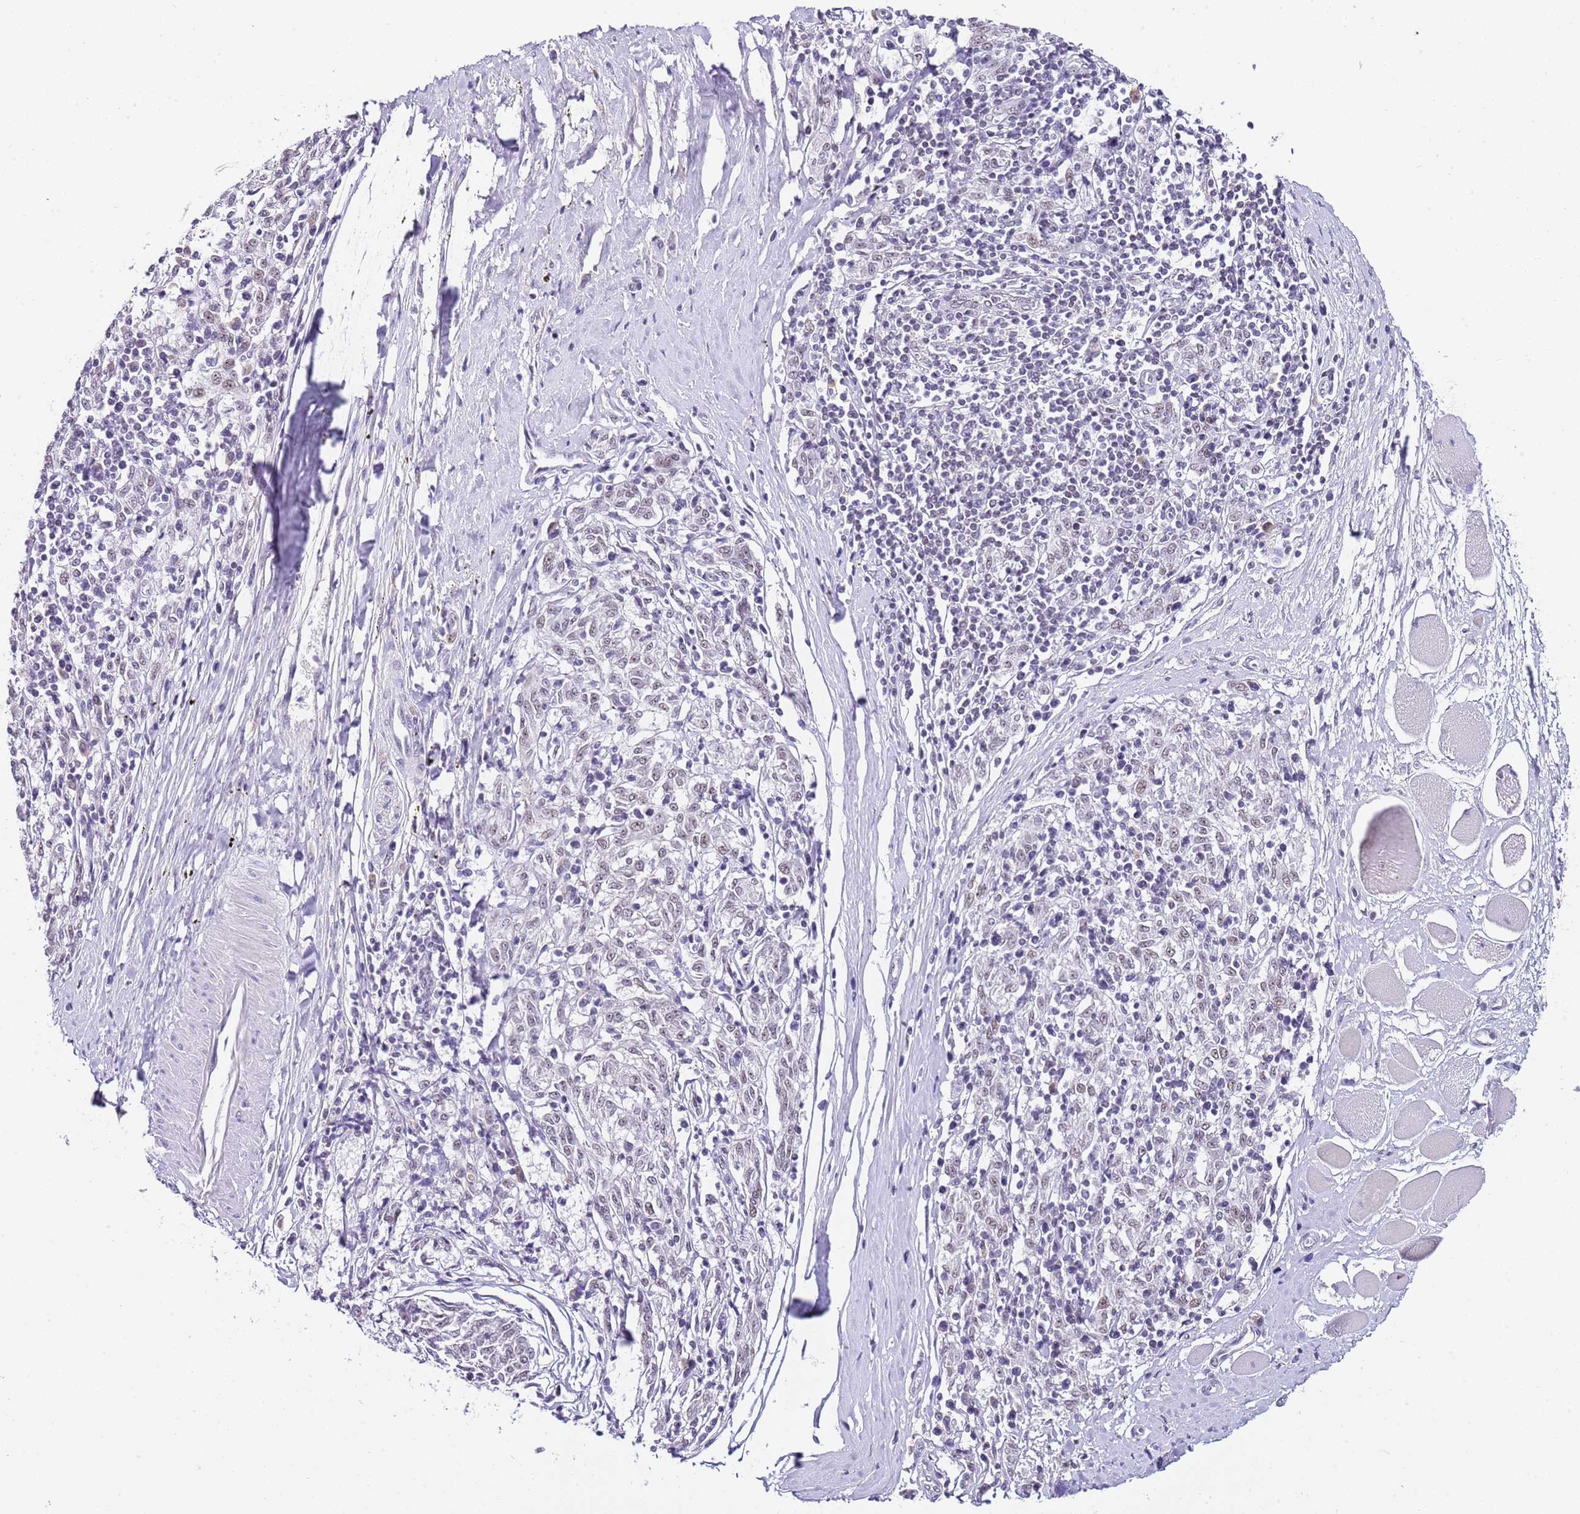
{"staining": {"intensity": "weak", "quantity": "<25%", "location": "nuclear"}, "tissue": "melanoma", "cell_type": "Tumor cells", "image_type": "cancer", "snomed": [{"axis": "morphology", "description": "Malignant melanoma, NOS"}, {"axis": "topography", "description": "Skin"}], "caption": "Image shows no significant protein staining in tumor cells of melanoma.", "gene": "NOP56", "patient": {"sex": "female", "age": 72}}